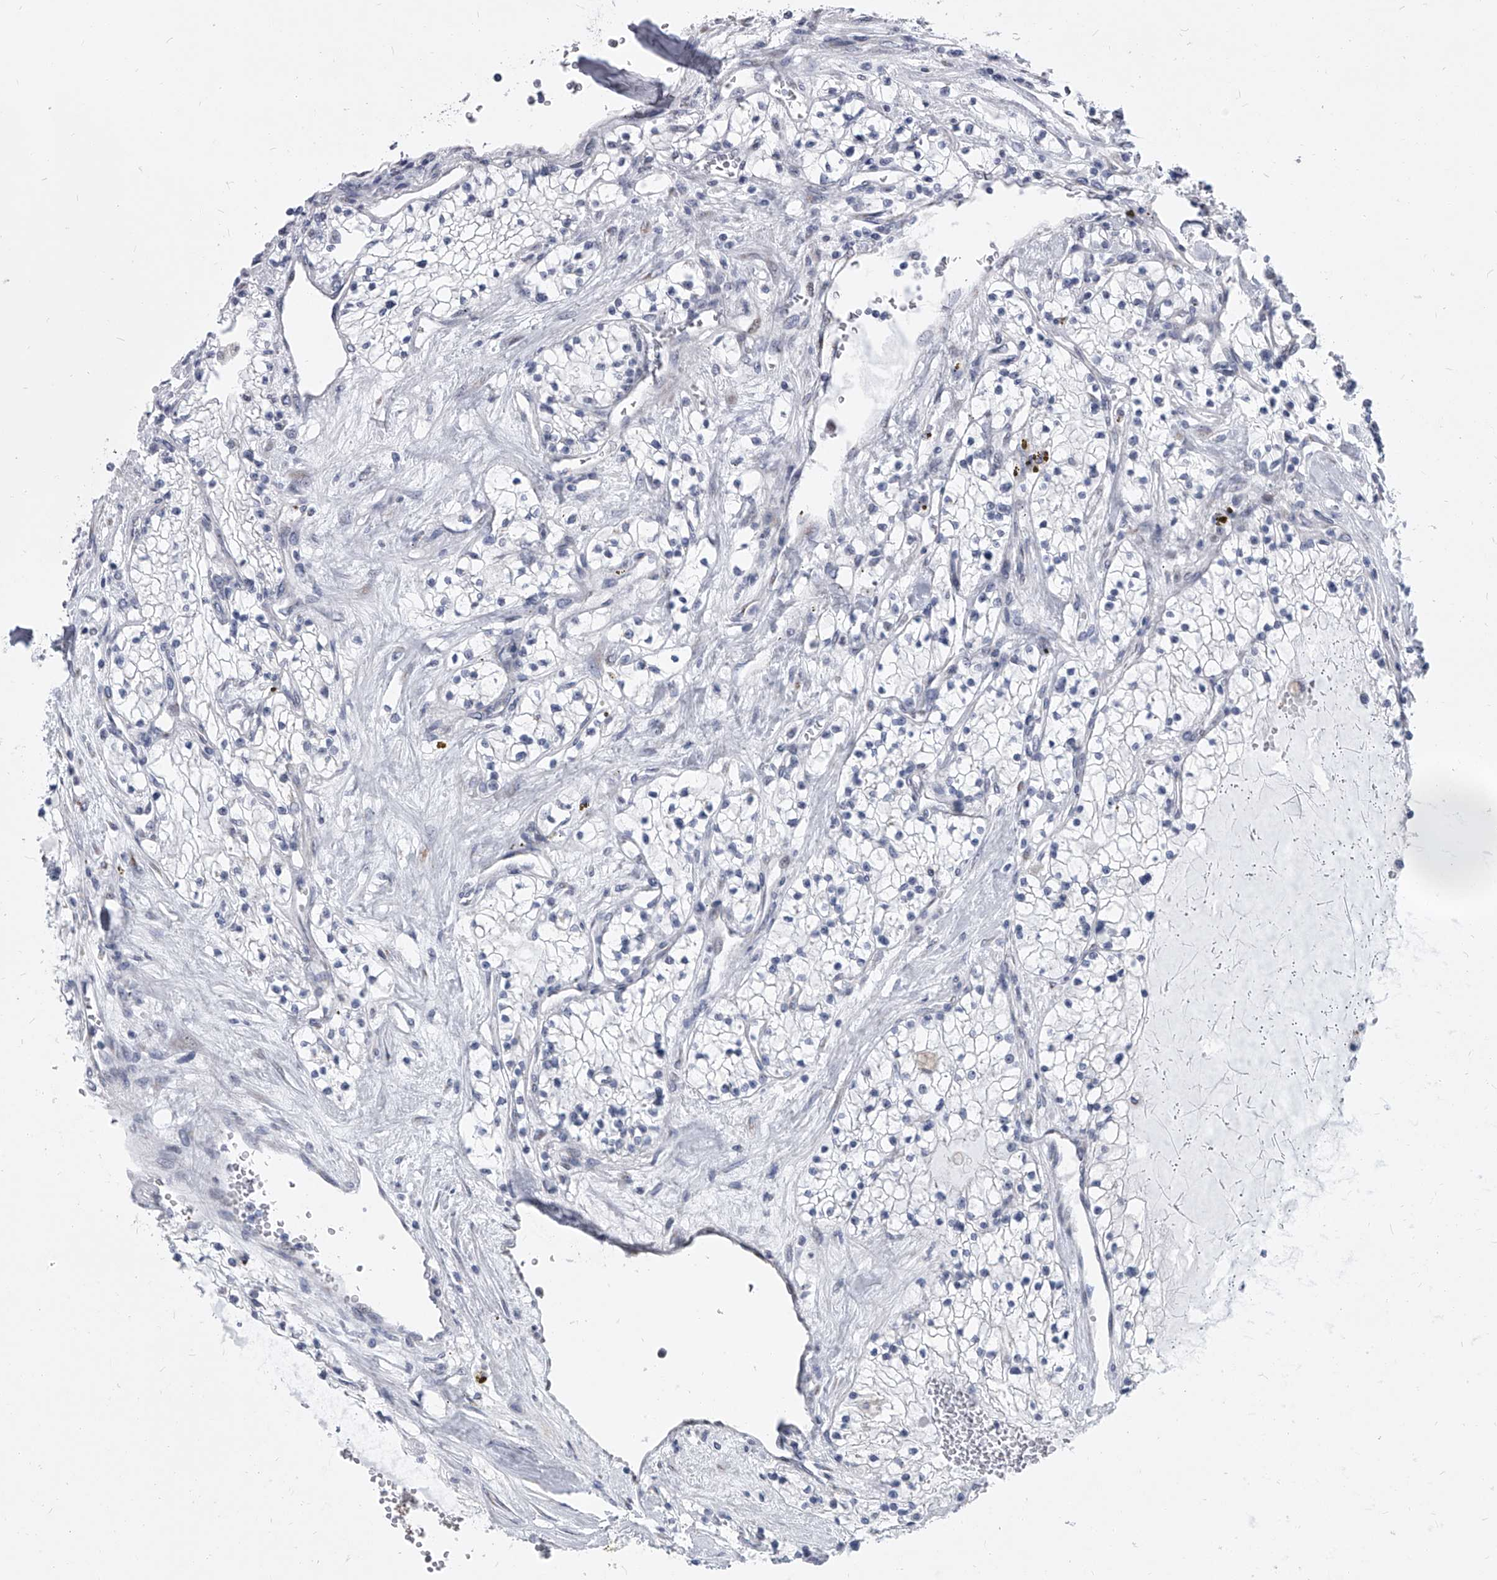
{"staining": {"intensity": "negative", "quantity": "none", "location": "none"}, "tissue": "renal cancer", "cell_type": "Tumor cells", "image_type": "cancer", "snomed": [{"axis": "morphology", "description": "Normal tissue, NOS"}, {"axis": "morphology", "description": "Adenocarcinoma, NOS"}, {"axis": "topography", "description": "Kidney"}], "caption": "High magnification brightfield microscopy of adenocarcinoma (renal) stained with DAB (brown) and counterstained with hematoxylin (blue): tumor cells show no significant positivity. (DAB (3,3'-diaminobenzidine) immunohistochemistry visualized using brightfield microscopy, high magnification).", "gene": "EVA1C", "patient": {"sex": "male", "age": 68}}